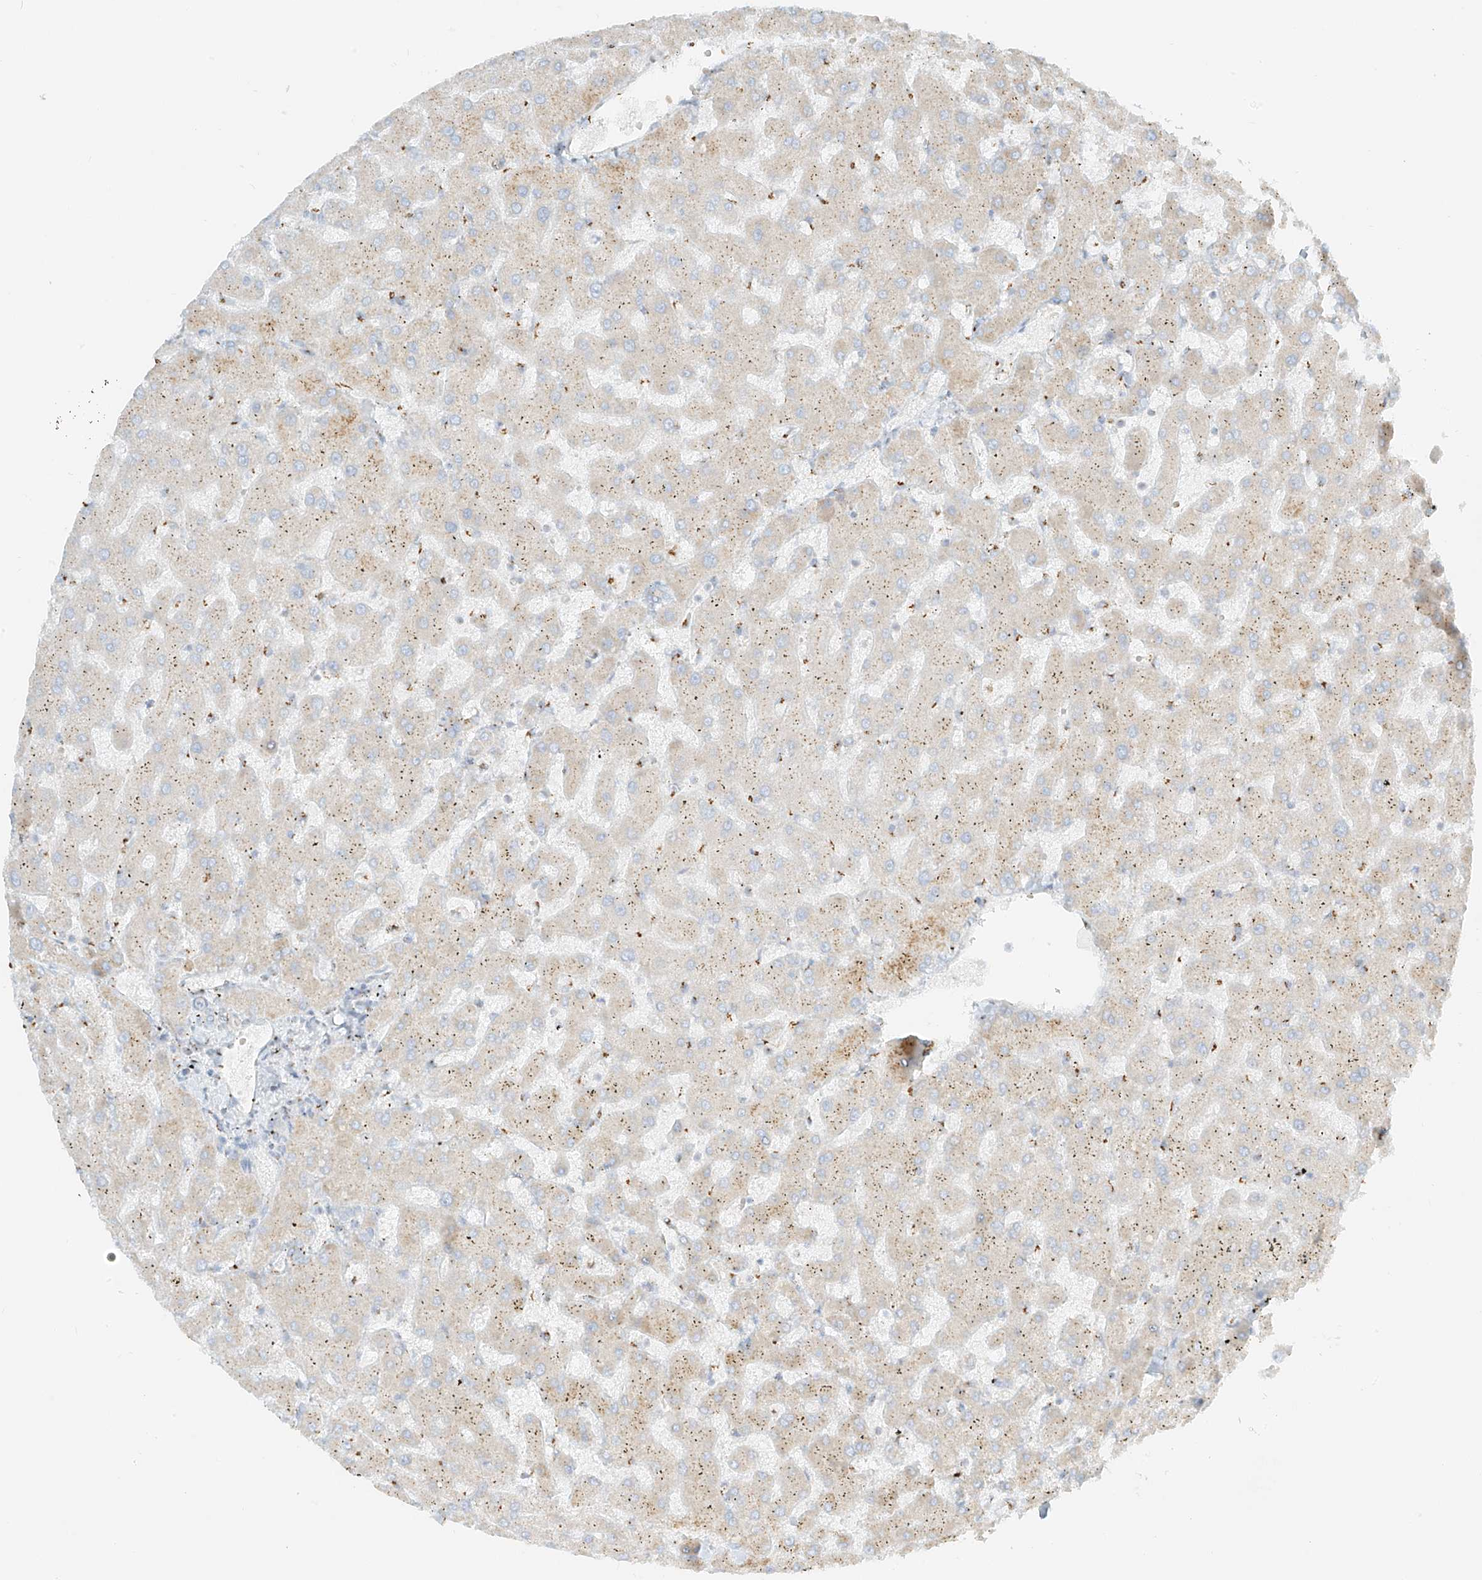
{"staining": {"intensity": "negative", "quantity": "none", "location": "none"}, "tissue": "liver", "cell_type": "Cholangiocytes", "image_type": "normal", "snomed": [{"axis": "morphology", "description": "Normal tissue, NOS"}, {"axis": "topography", "description": "Liver"}], "caption": "This is a photomicrograph of immunohistochemistry (IHC) staining of unremarkable liver, which shows no staining in cholangiocytes. (DAB (3,3'-diaminobenzidine) immunohistochemistry (IHC) with hematoxylin counter stain).", "gene": "TMEM87B", "patient": {"sex": "female", "age": 63}}